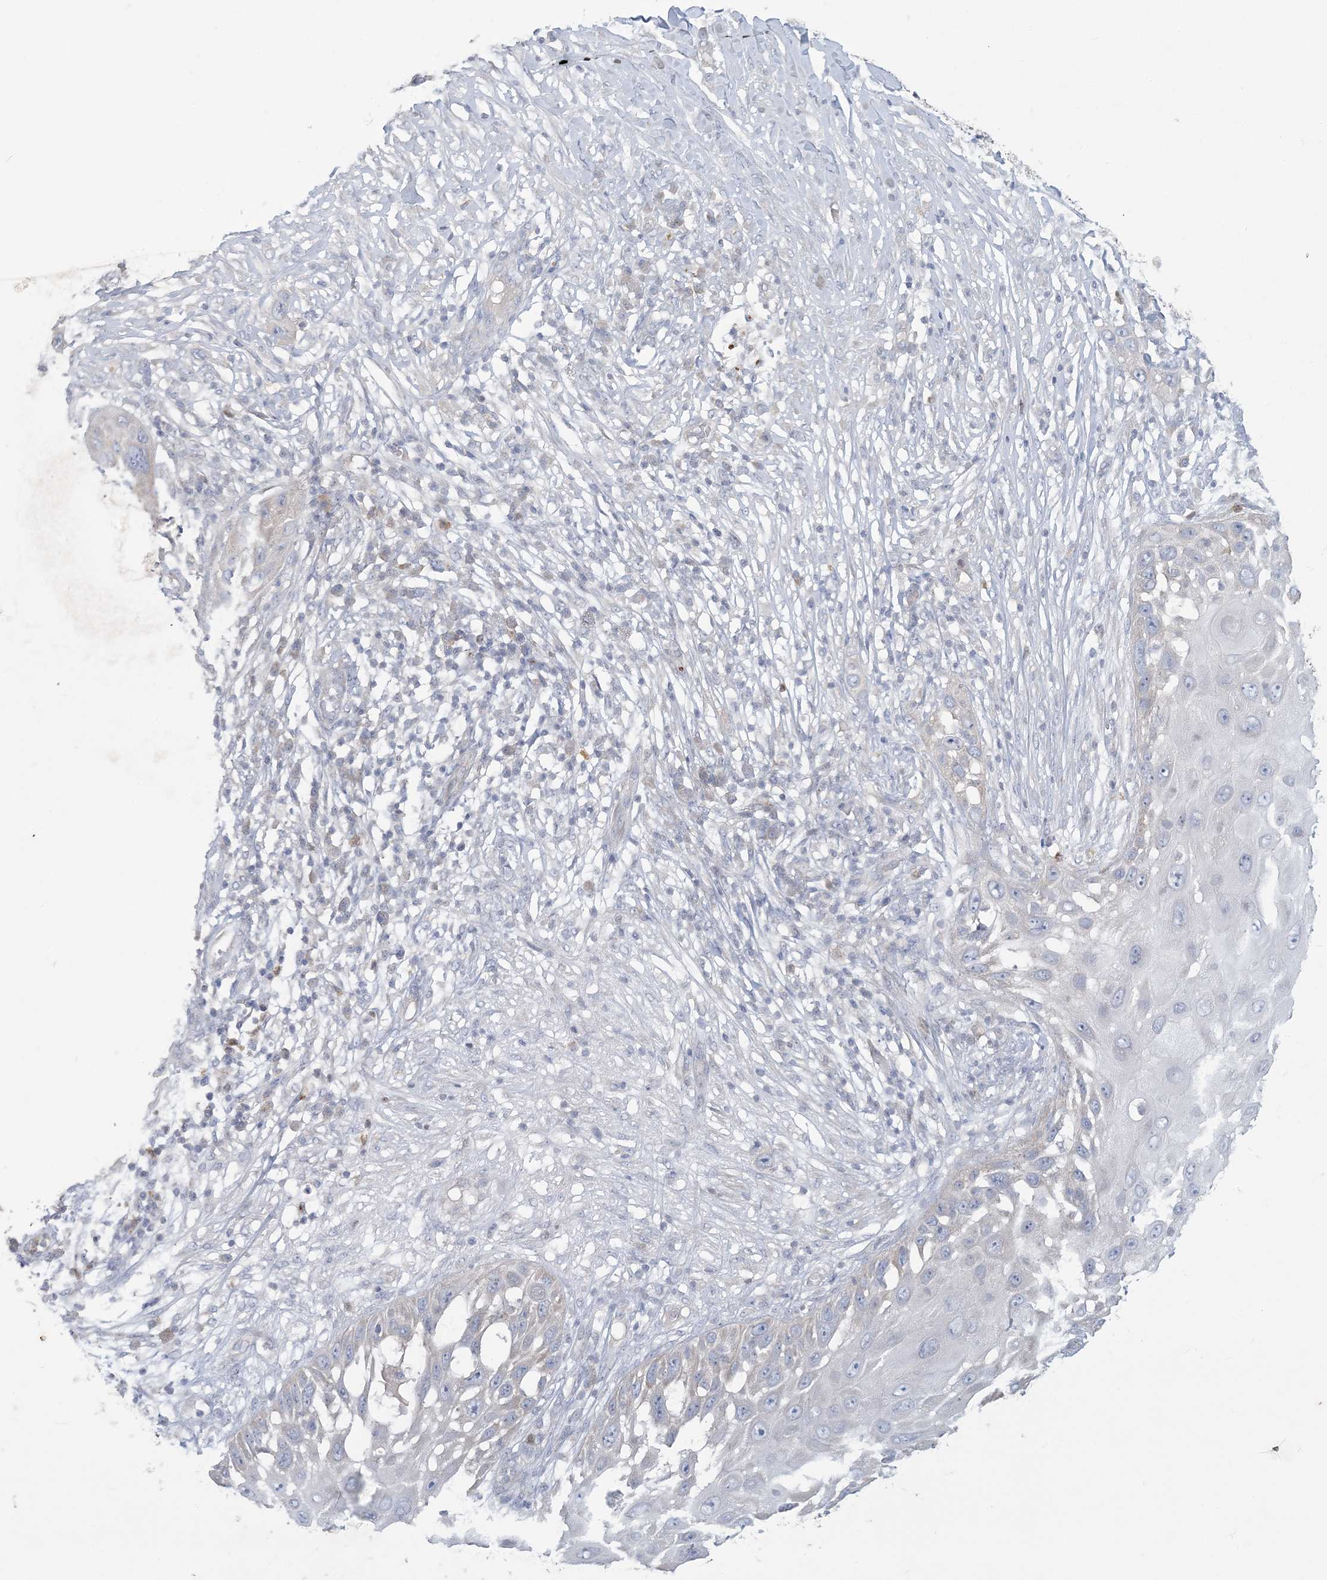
{"staining": {"intensity": "negative", "quantity": "none", "location": "none"}, "tissue": "skin cancer", "cell_type": "Tumor cells", "image_type": "cancer", "snomed": [{"axis": "morphology", "description": "Squamous cell carcinoma, NOS"}, {"axis": "topography", "description": "Skin"}], "caption": "This is an IHC photomicrograph of skin cancer. There is no expression in tumor cells.", "gene": "KIF3A", "patient": {"sex": "female", "age": 44}}